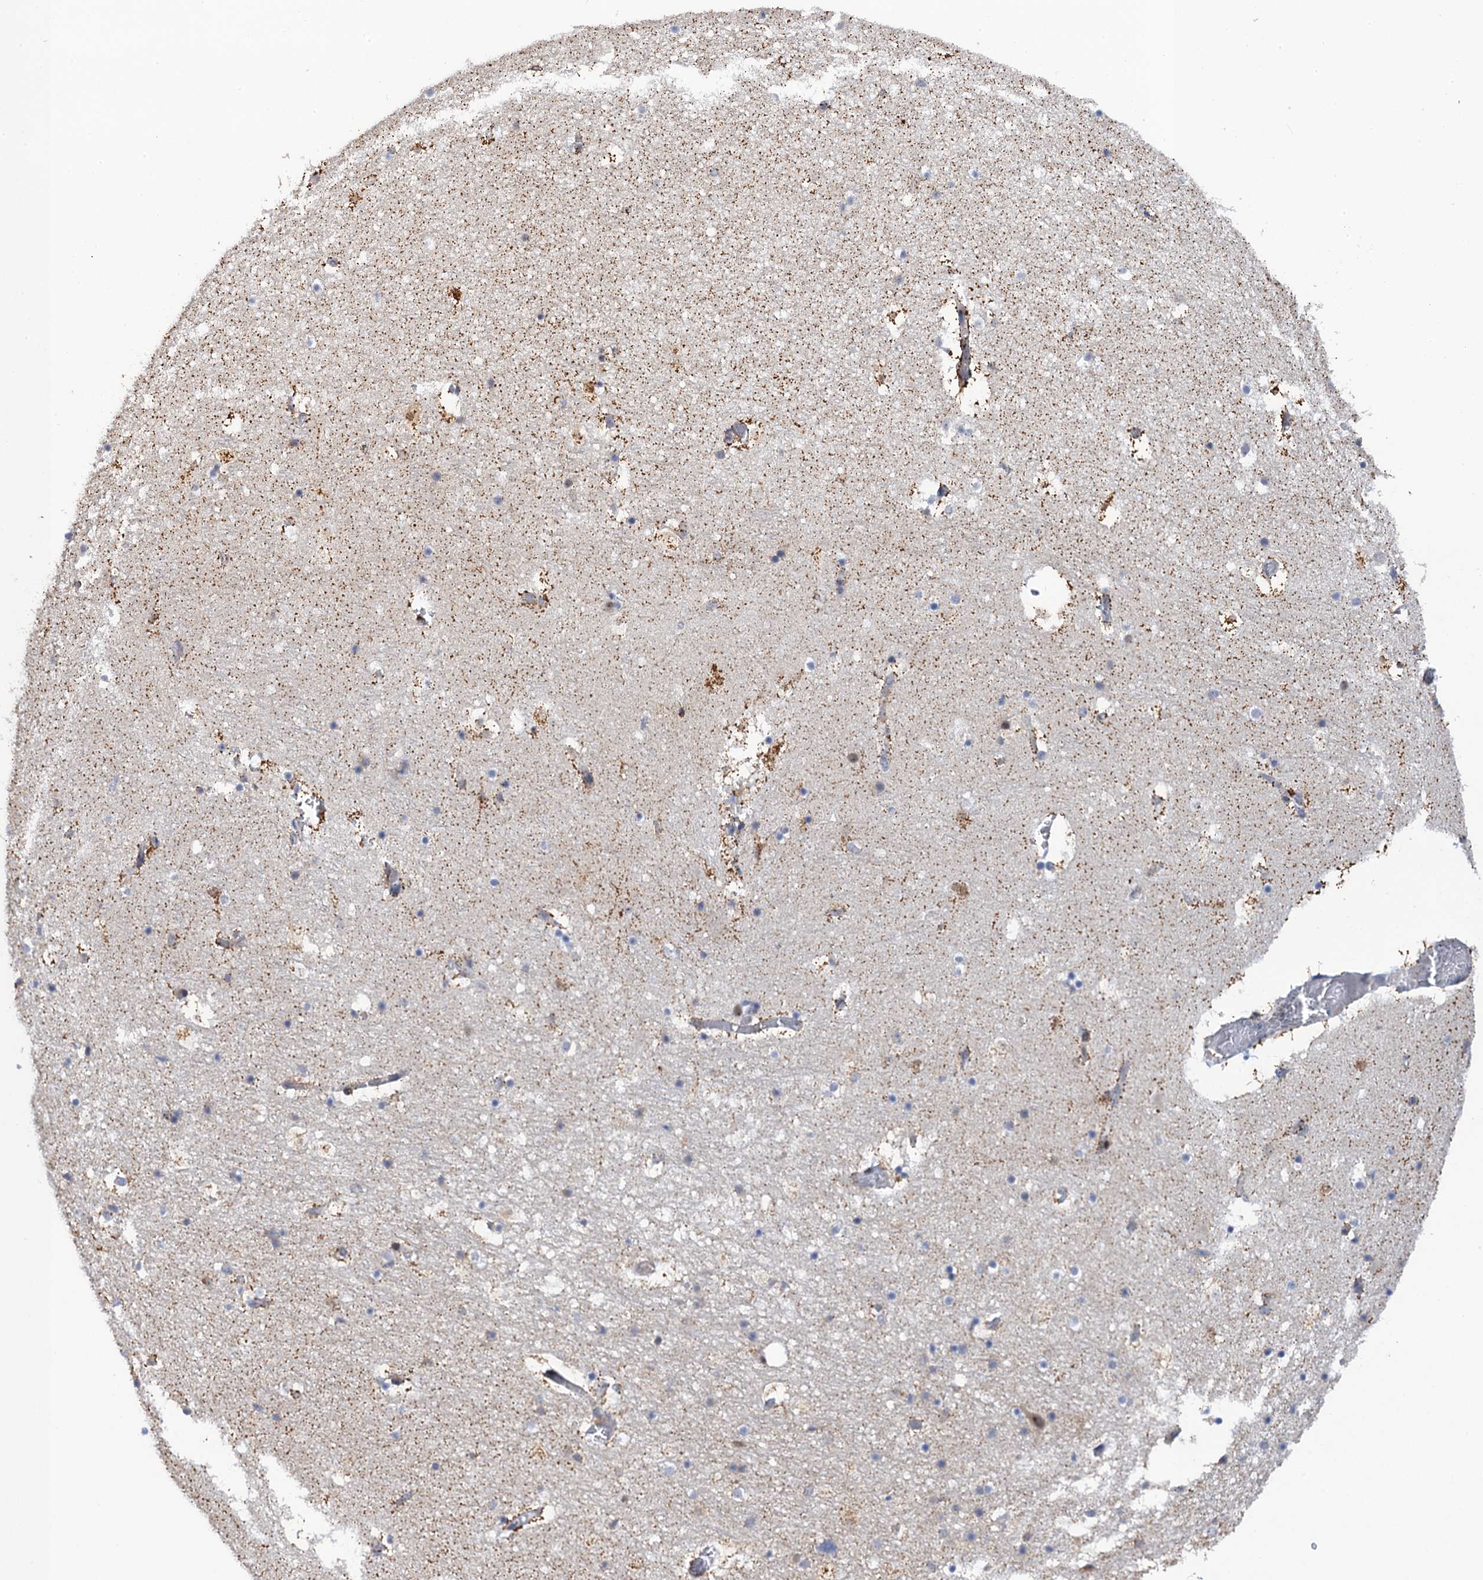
{"staining": {"intensity": "negative", "quantity": "none", "location": "none"}, "tissue": "hippocampus", "cell_type": "Glial cells", "image_type": "normal", "snomed": [{"axis": "morphology", "description": "Normal tissue, NOS"}, {"axis": "topography", "description": "Hippocampus"}], "caption": "The photomicrograph displays no significant positivity in glial cells of hippocampus. (DAB (3,3'-diaminobenzidine) IHC with hematoxylin counter stain).", "gene": "ZAR1L", "patient": {"sex": "female", "age": 52}}